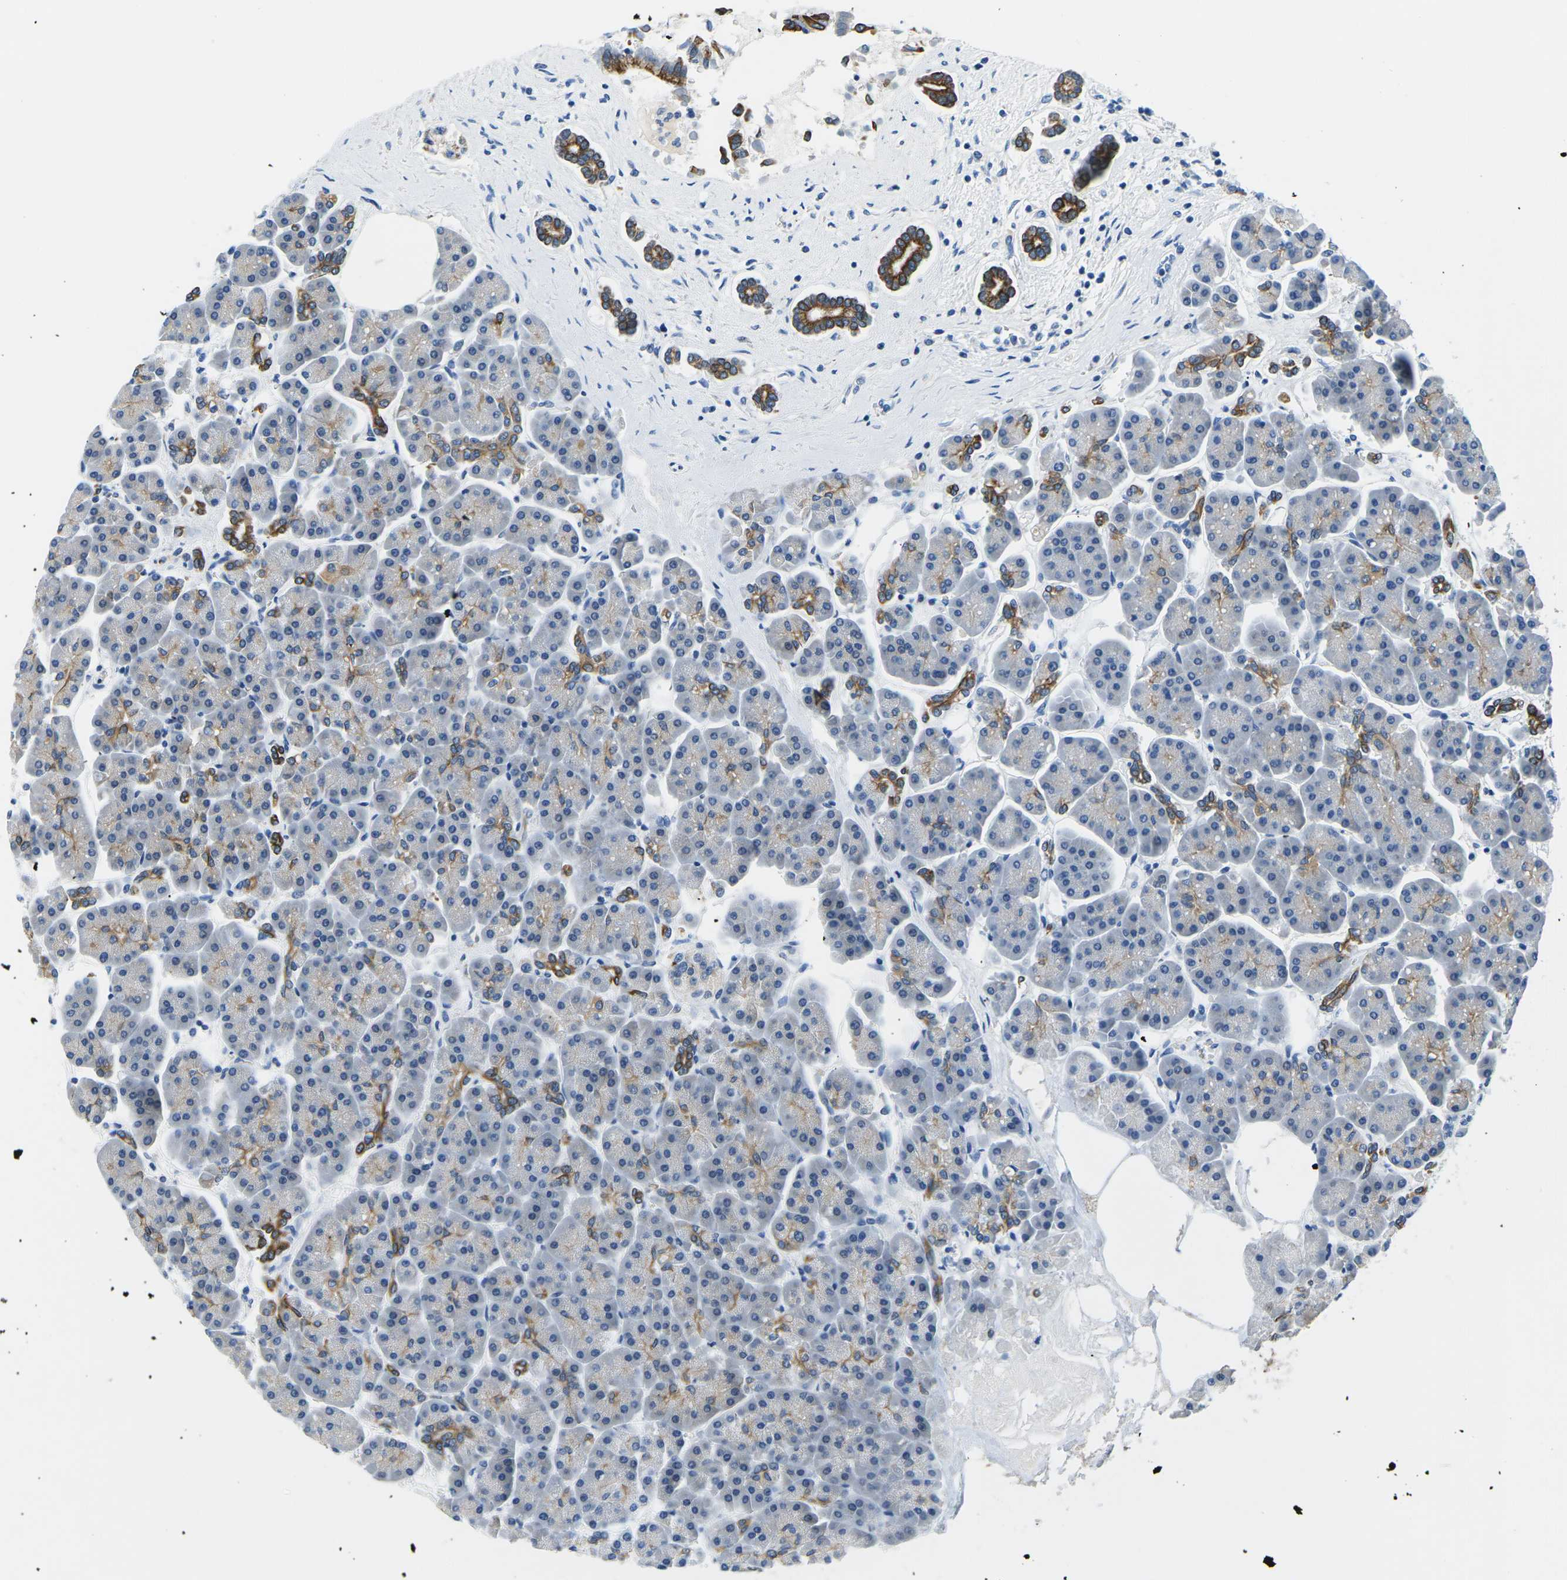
{"staining": {"intensity": "moderate", "quantity": "<25%", "location": "cytoplasmic/membranous"}, "tissue": "pancreas", "cell_type": "Exocrine glandular cells", "image_type": "normal", "snomed": [{"axis": "morphology", "description": "Normal tissue, NOS"}, {"axis": "topography", "description": "Pancreas"}], "caption": "This photomicrograph exhibits immunohistochemistry staining of unremarkable human pancreas, with low moderate cytoplasmic/membranous staining in about <25% of exocrine glandular cells.", "gene": "TM6SF1", "patient": {"sex": "female", "age": 70}}